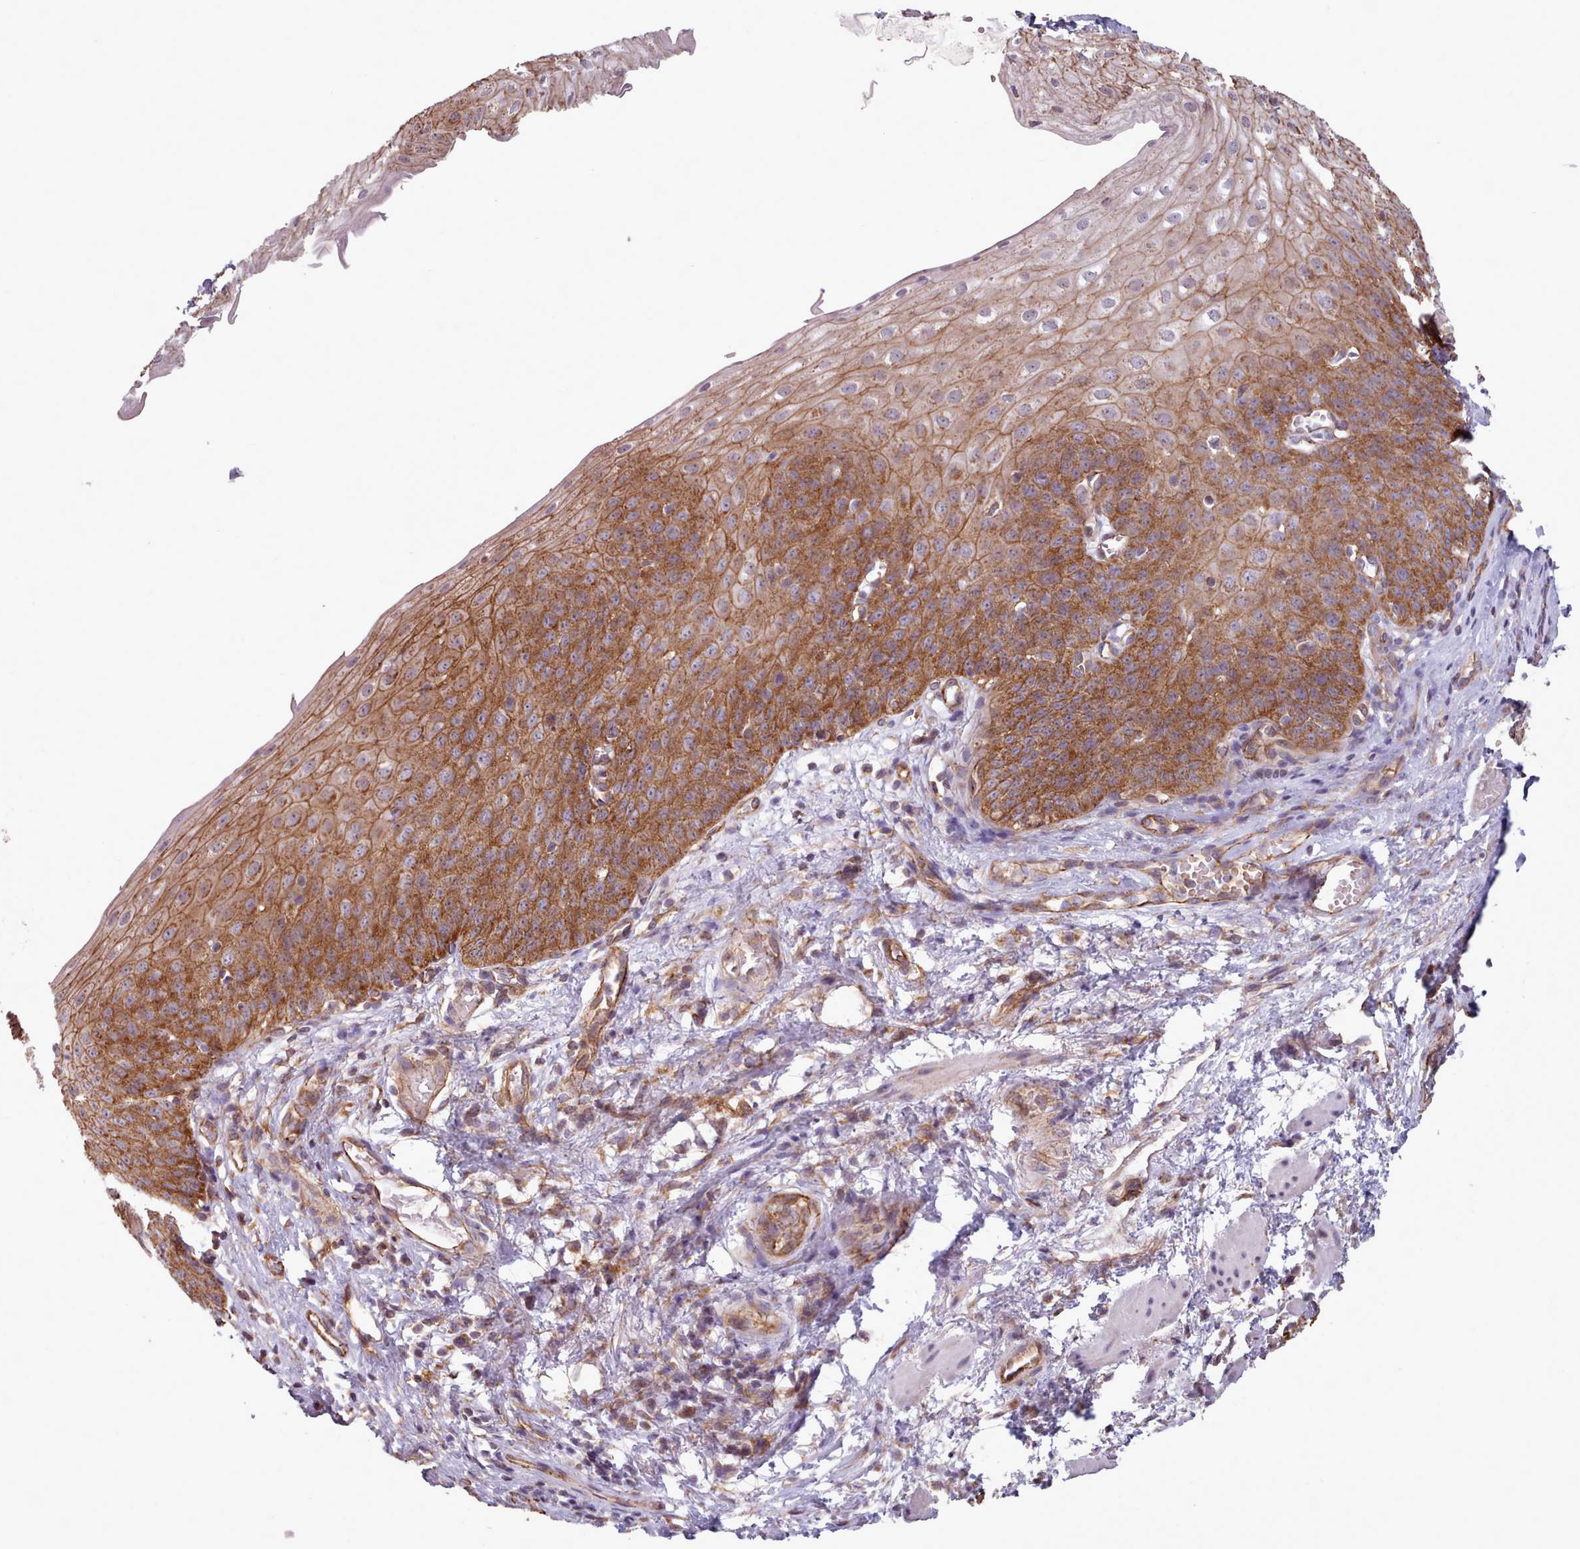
{"staining": {"intensity": "strong", "quantity": ">75%", "location": "cytoplasmic/membranous"}, "tissue": "esophagus", "cell_type": "Squamous epithelial cells", "image_type": "normal", "snomed": [{"axis": "morphology", "description": "Normal tissue, NOS"}, {"axis": "topography", "description": "Esophagus"}], "caption": "Immunohistochemical staining of unremarkable esophagus displays >75% levels of strong cytoplasmic/membranous protein staining in about >75% of squamous epithelial cells.", "gene": "MRPL46", "patient": {"sex": "male", "age": 71}}